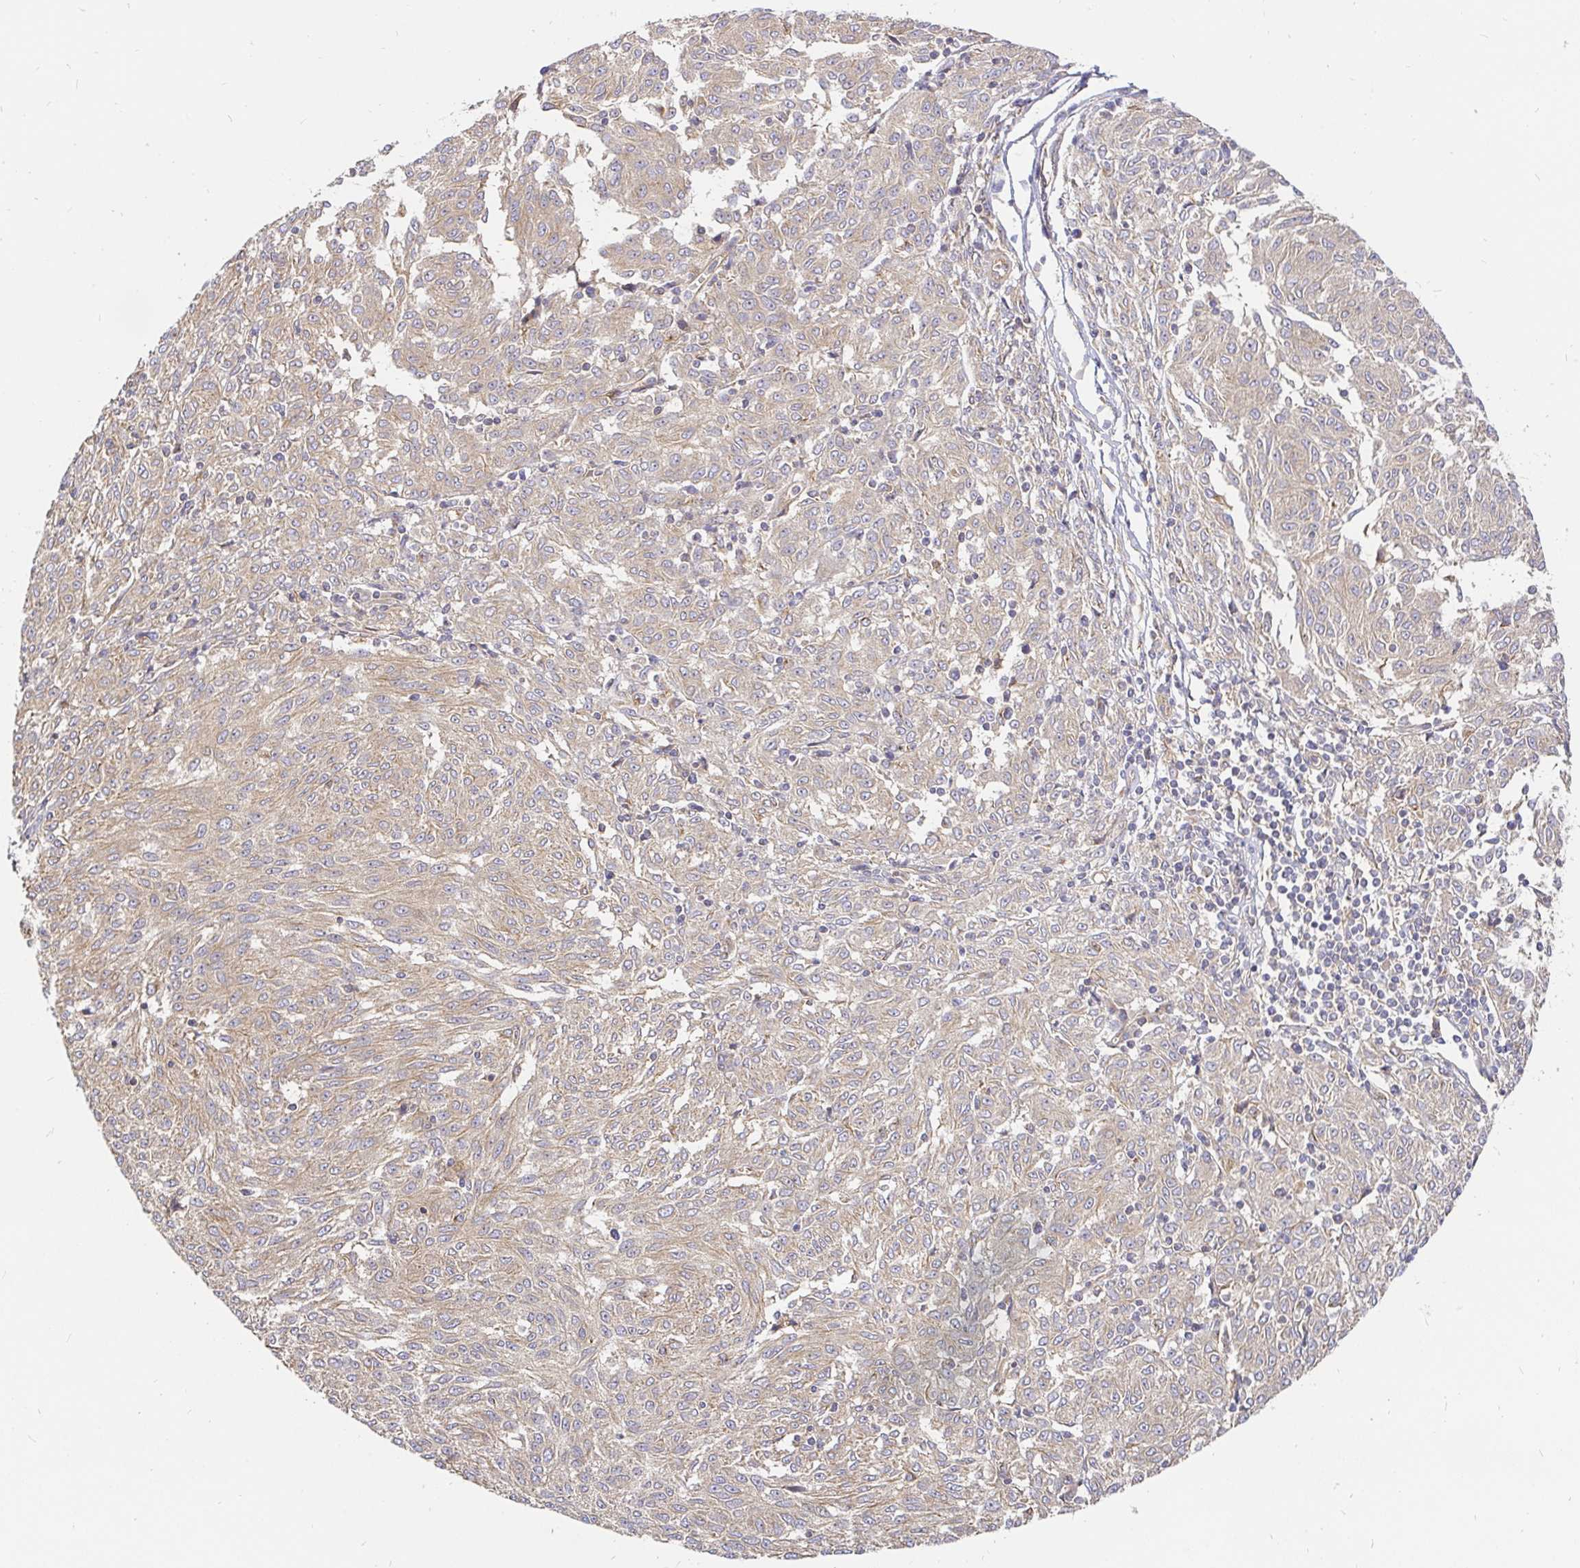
{"staining": {"intensity": "weak", "quantity": ">75%", "location": "cytoplasmic/membranous"}, "tissue": "melanoma", "cell_type": "Tumor cells", "image_type": "cancer", "snomed": [{"axis": "morphology", "description": "Malignant melanoma, NOS"}, {"axis": "topography", "description": "Skin"}], "caption": "Weak cytoplasmic/membranous expression for a protein is seen in approximately >75% of tumor cells of malignant melanoma using immunohistochemistry (IHC).", "gene": "KIF5B", "patient": {"sex": "female", "age": 72}}